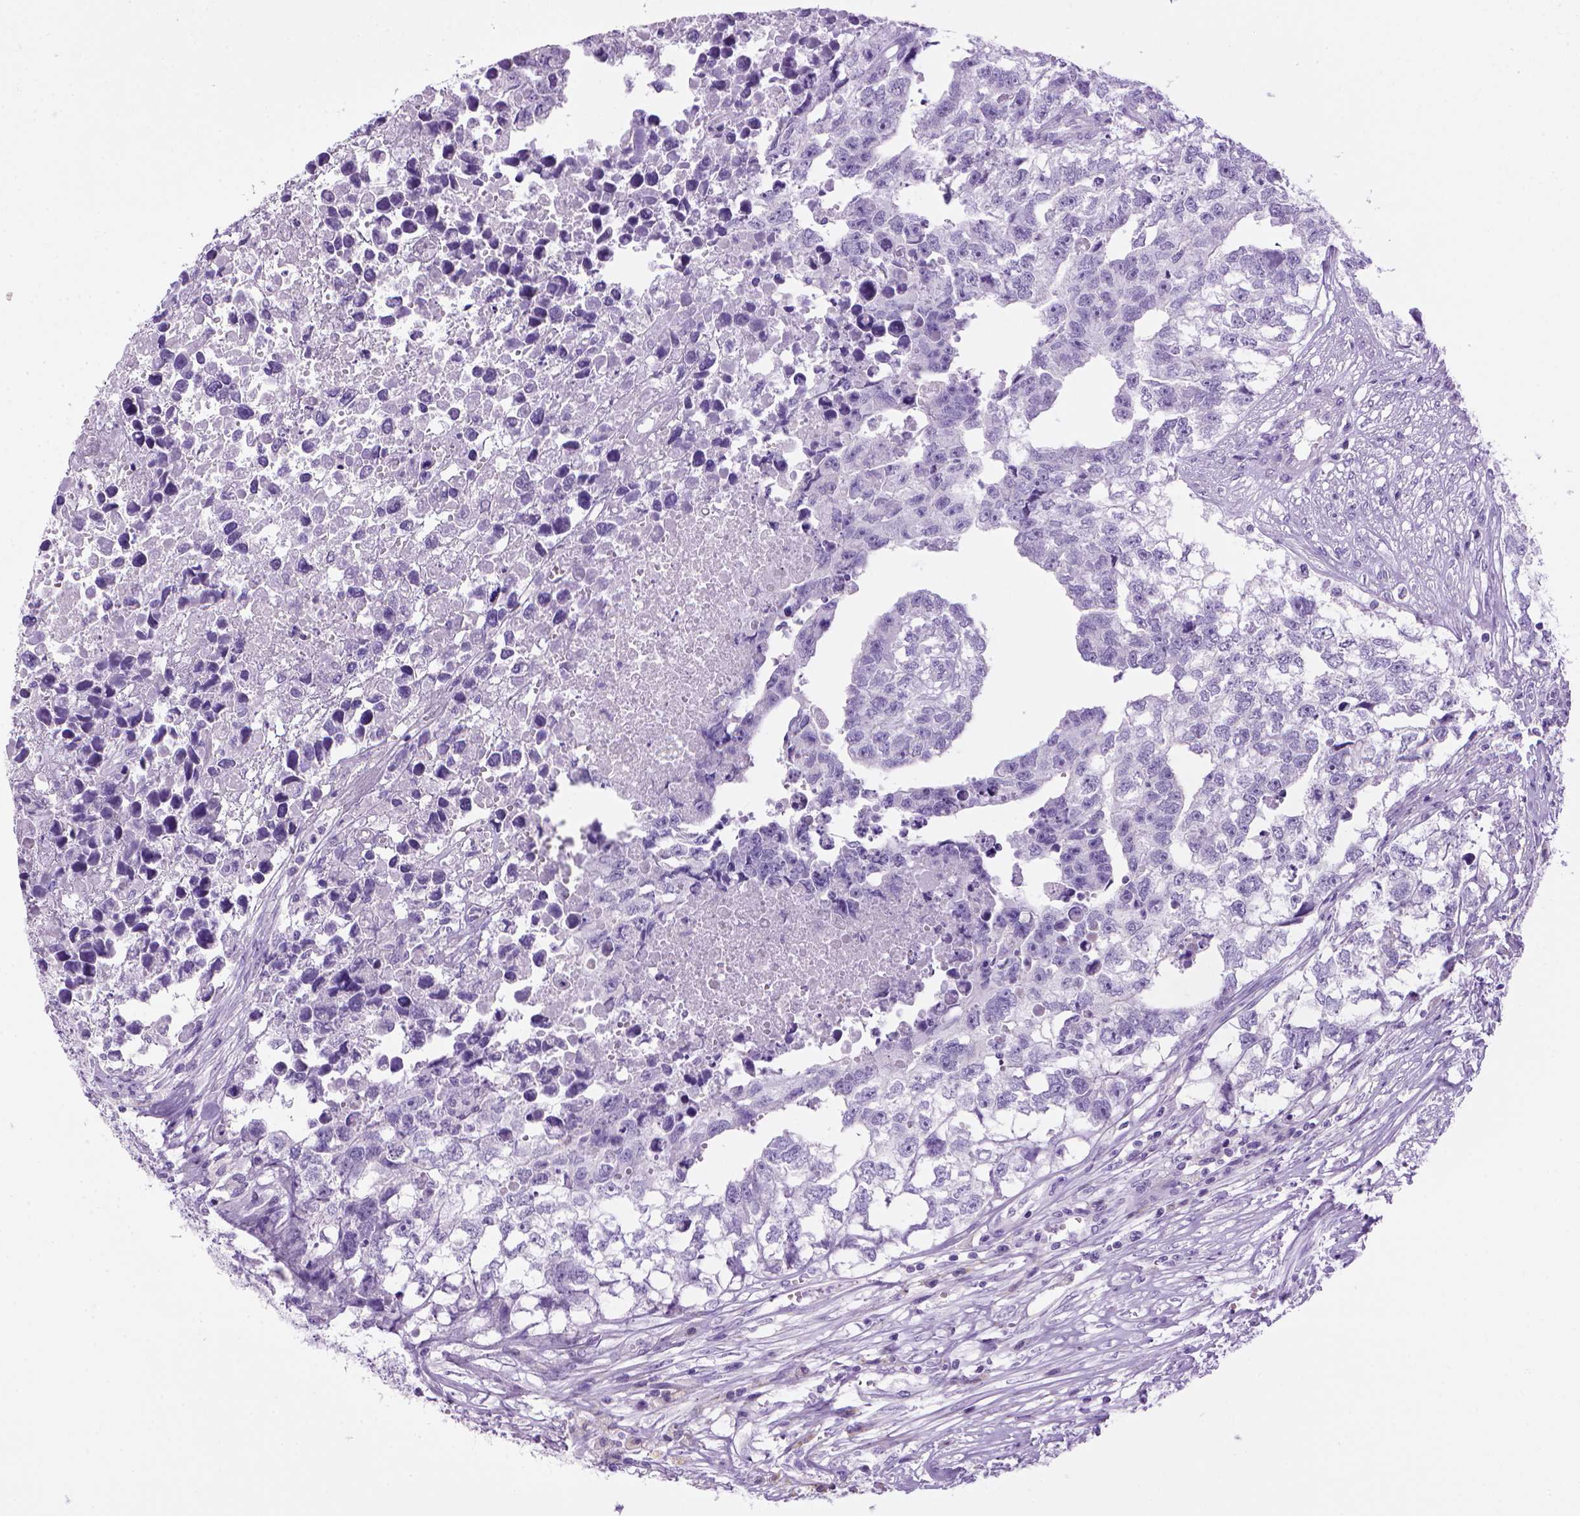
{"staining": {"intensity": "negative", "quantity": "none", "location": "none"}, "tissue": "testis cancer", "cell_type": "Tumor cells", "image_type": "cancer", "snomed": [{"axis": "morphology", "description": "Carcinoma, Embryonal, NOS"}, {"axis": "morphology", "description": "Teratoma, malignant, NOS"}, {"axis": "topography", "description": "Testis"}], "caption": "DAB (3,3'-diaminobenzidine) immunohistochemical staining of malignant teratoma (testis) displays no significant positivity in tumor cells.", "gene": "SGCG", "patient": {"sex": "male", "age": 44}}